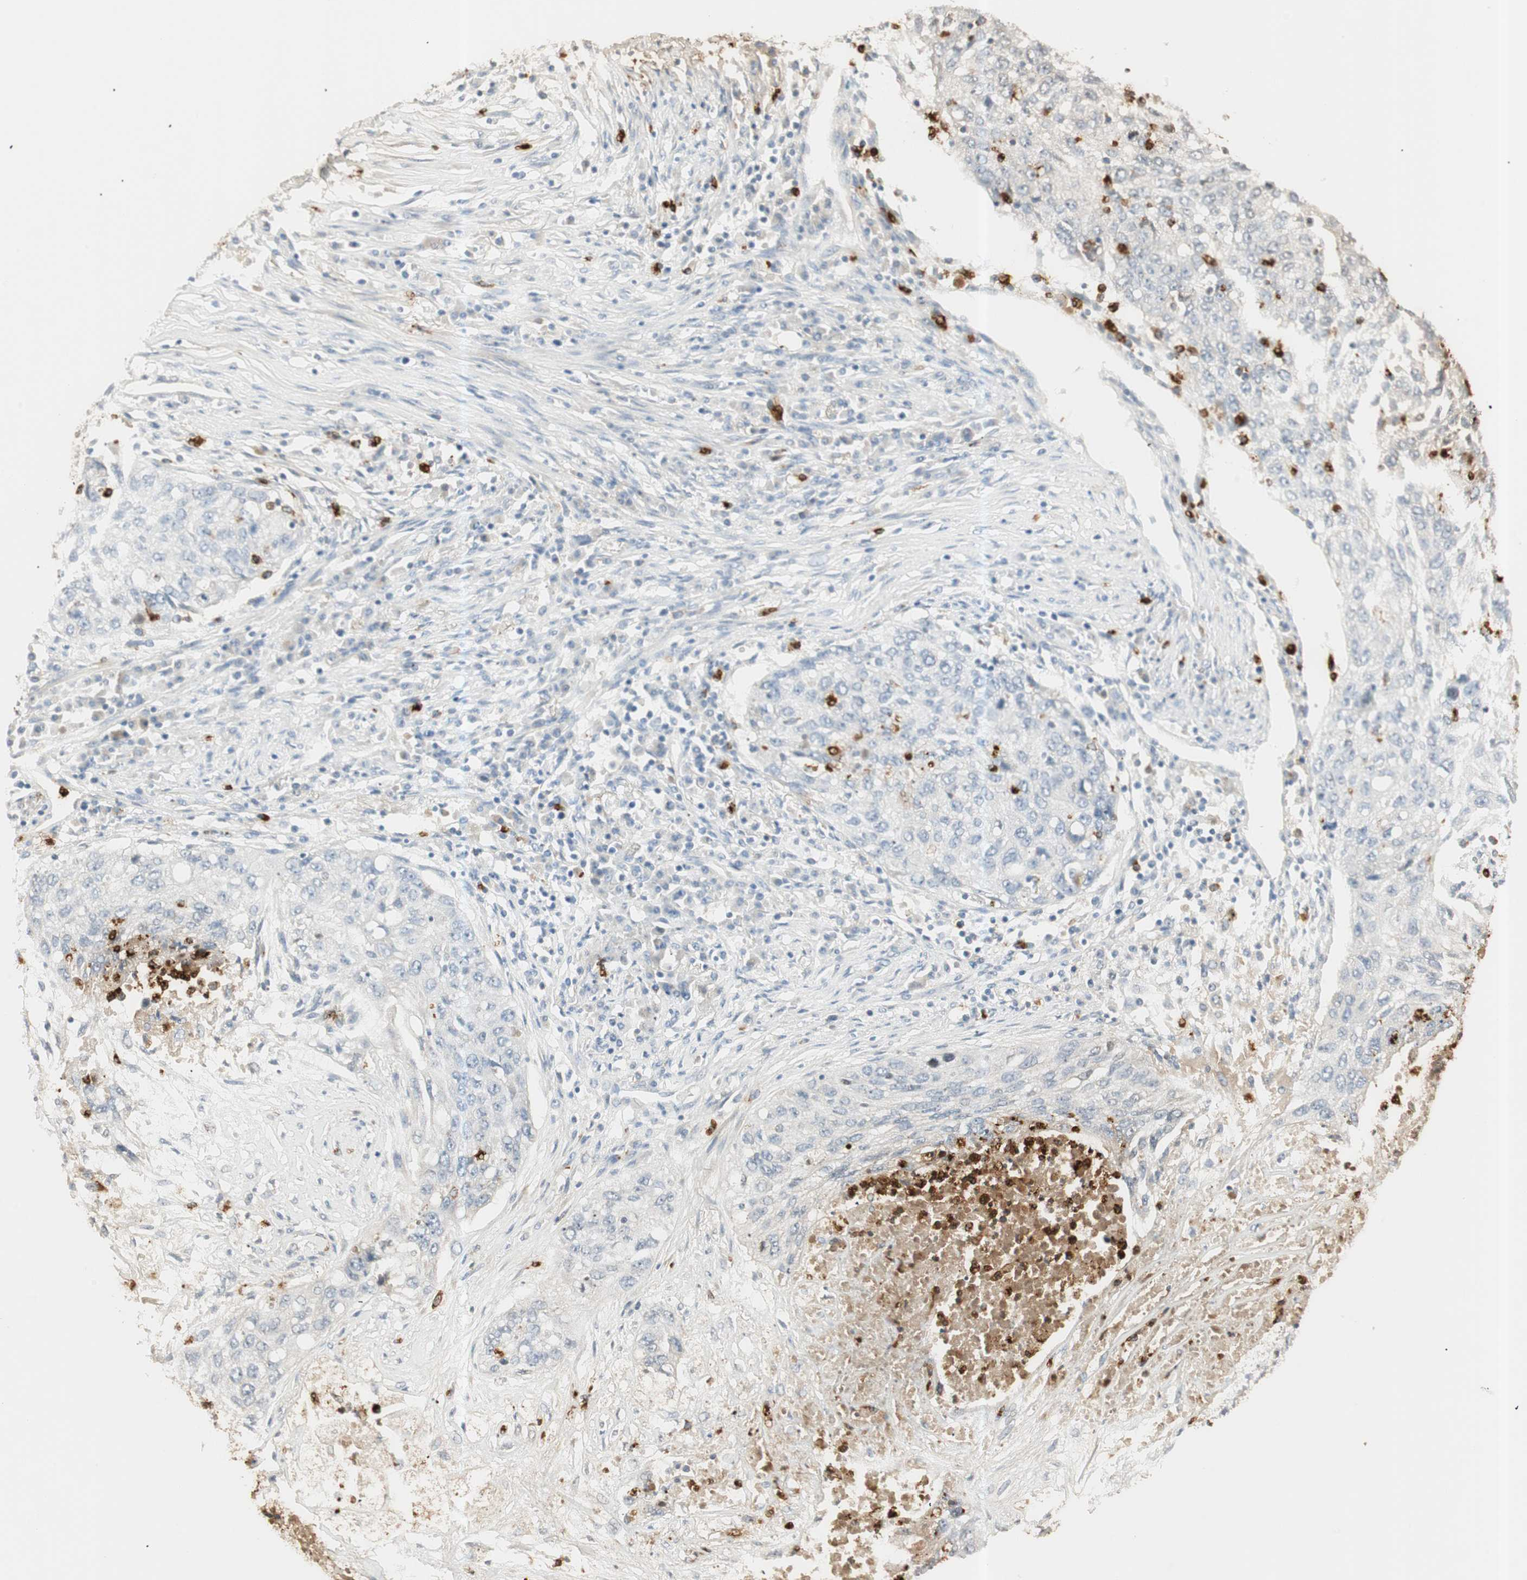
{"staining": {"intensity": "negative", "quantity": "none", "location": "none"}, "tissue": "lung cancer", "cell_type": "Tumor cells", "image_type": "cancer", "snomed": [{"axis": "morphology", "description": "Squamous cell carcinoma, NOS"}, {"axis": "topography", "description": "Lung"}], "caption": "This is an immunohistochemistry photomicrograph of human lung cancer (squamous cell carcinoma). There is no staining in tumor cells.", "gene": "PRTN3", "patient": {"sex": "female", "age": 63}}